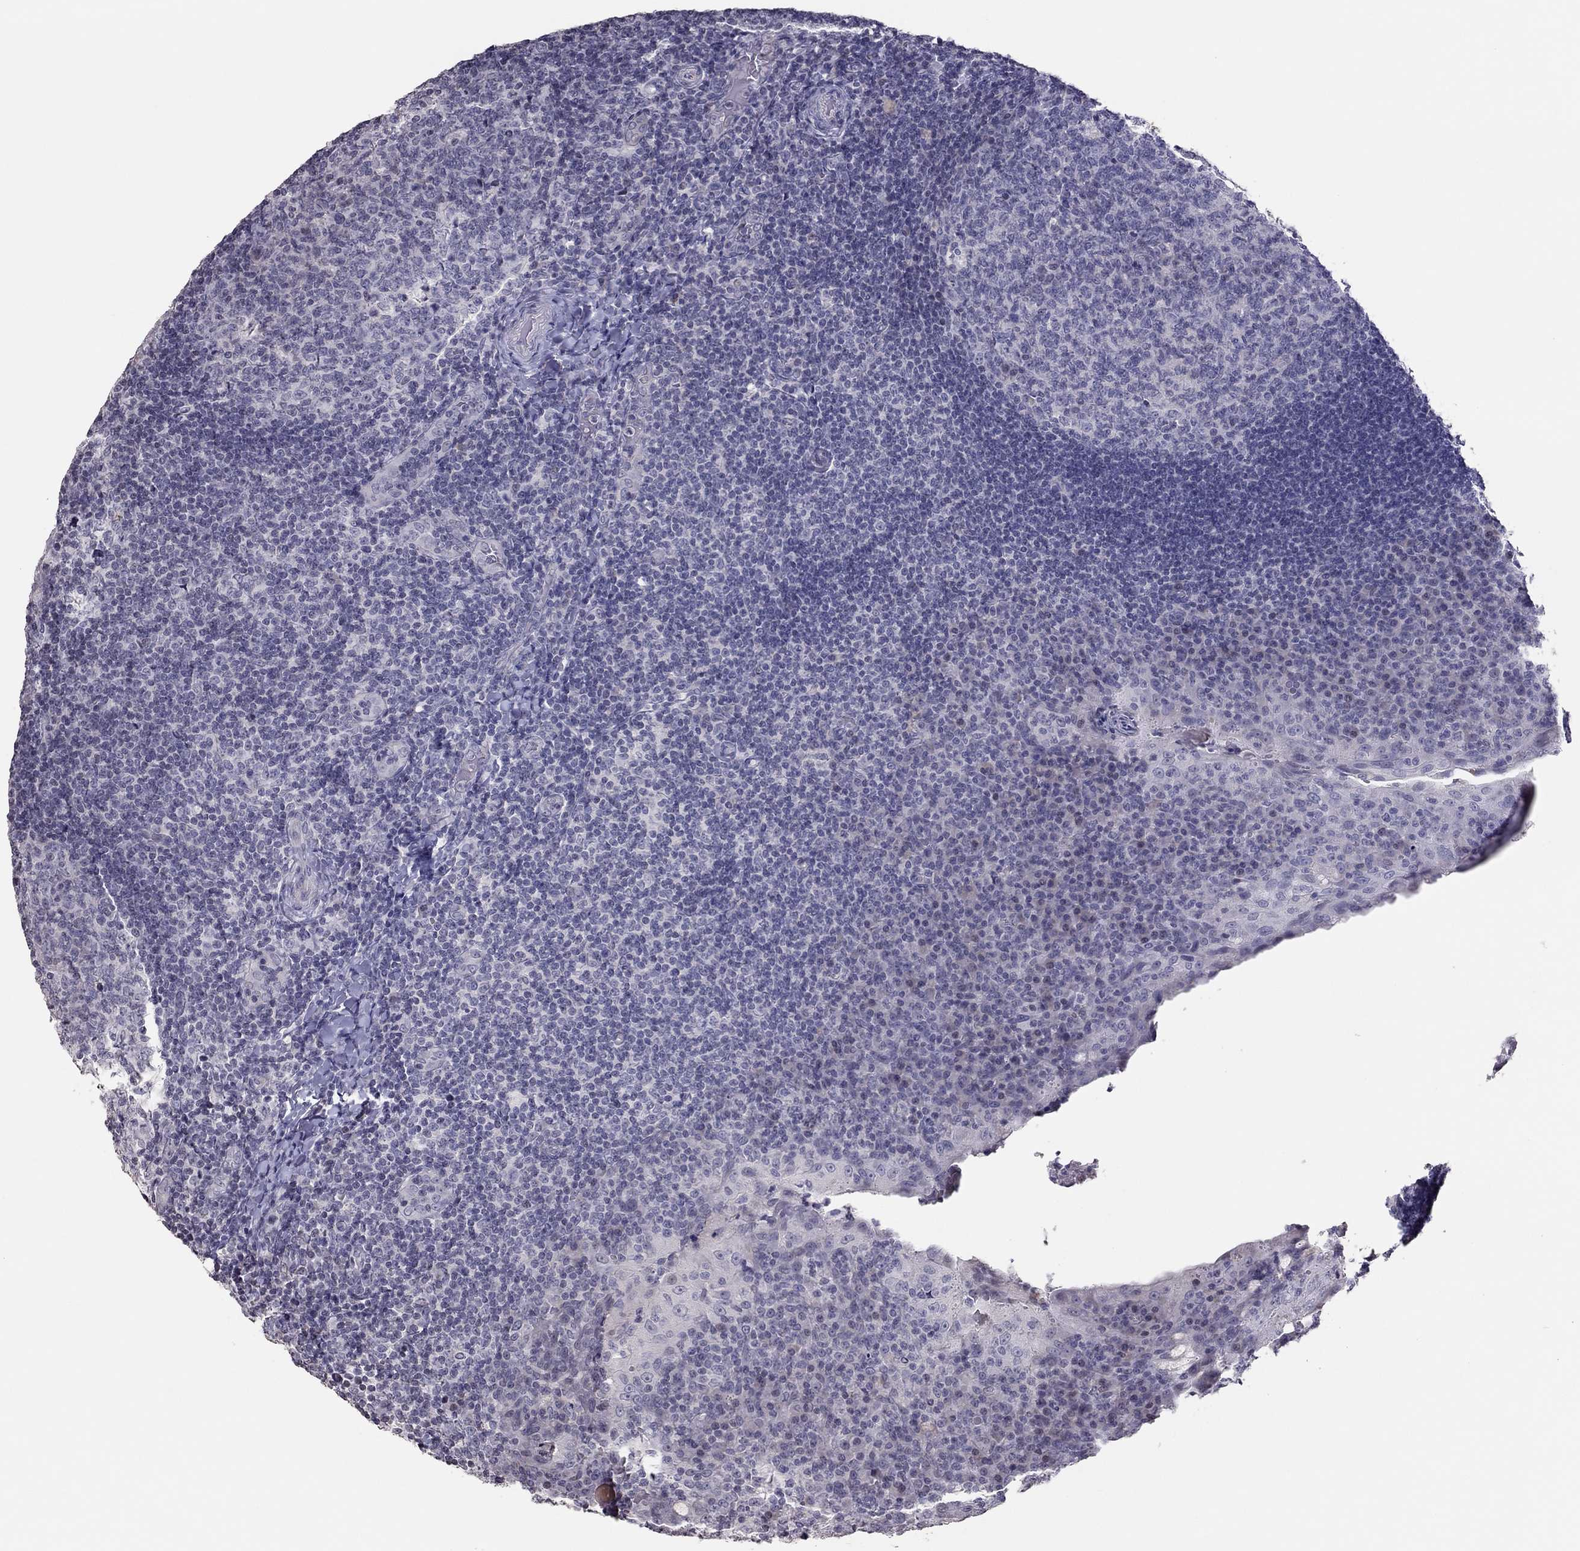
{"staining": {"intensity": "negative", "quantity": "none", "location": "none"}, "tissue": "tonsil", "cell_type": "Germinal center cells", "image_type": "normal", "snomed": [{"axis": "morphology", "description": "Normal tissue, NOS"}, {"axis": "topography", "description": "Tonsil"}], "caption": "Immunohistochemistry image of benign human tonsil stained for a protein (brown), which displays no positivity in germinal center cells.", "gene": "TSHB", "patient": {"sex": "male", "age": 17}}